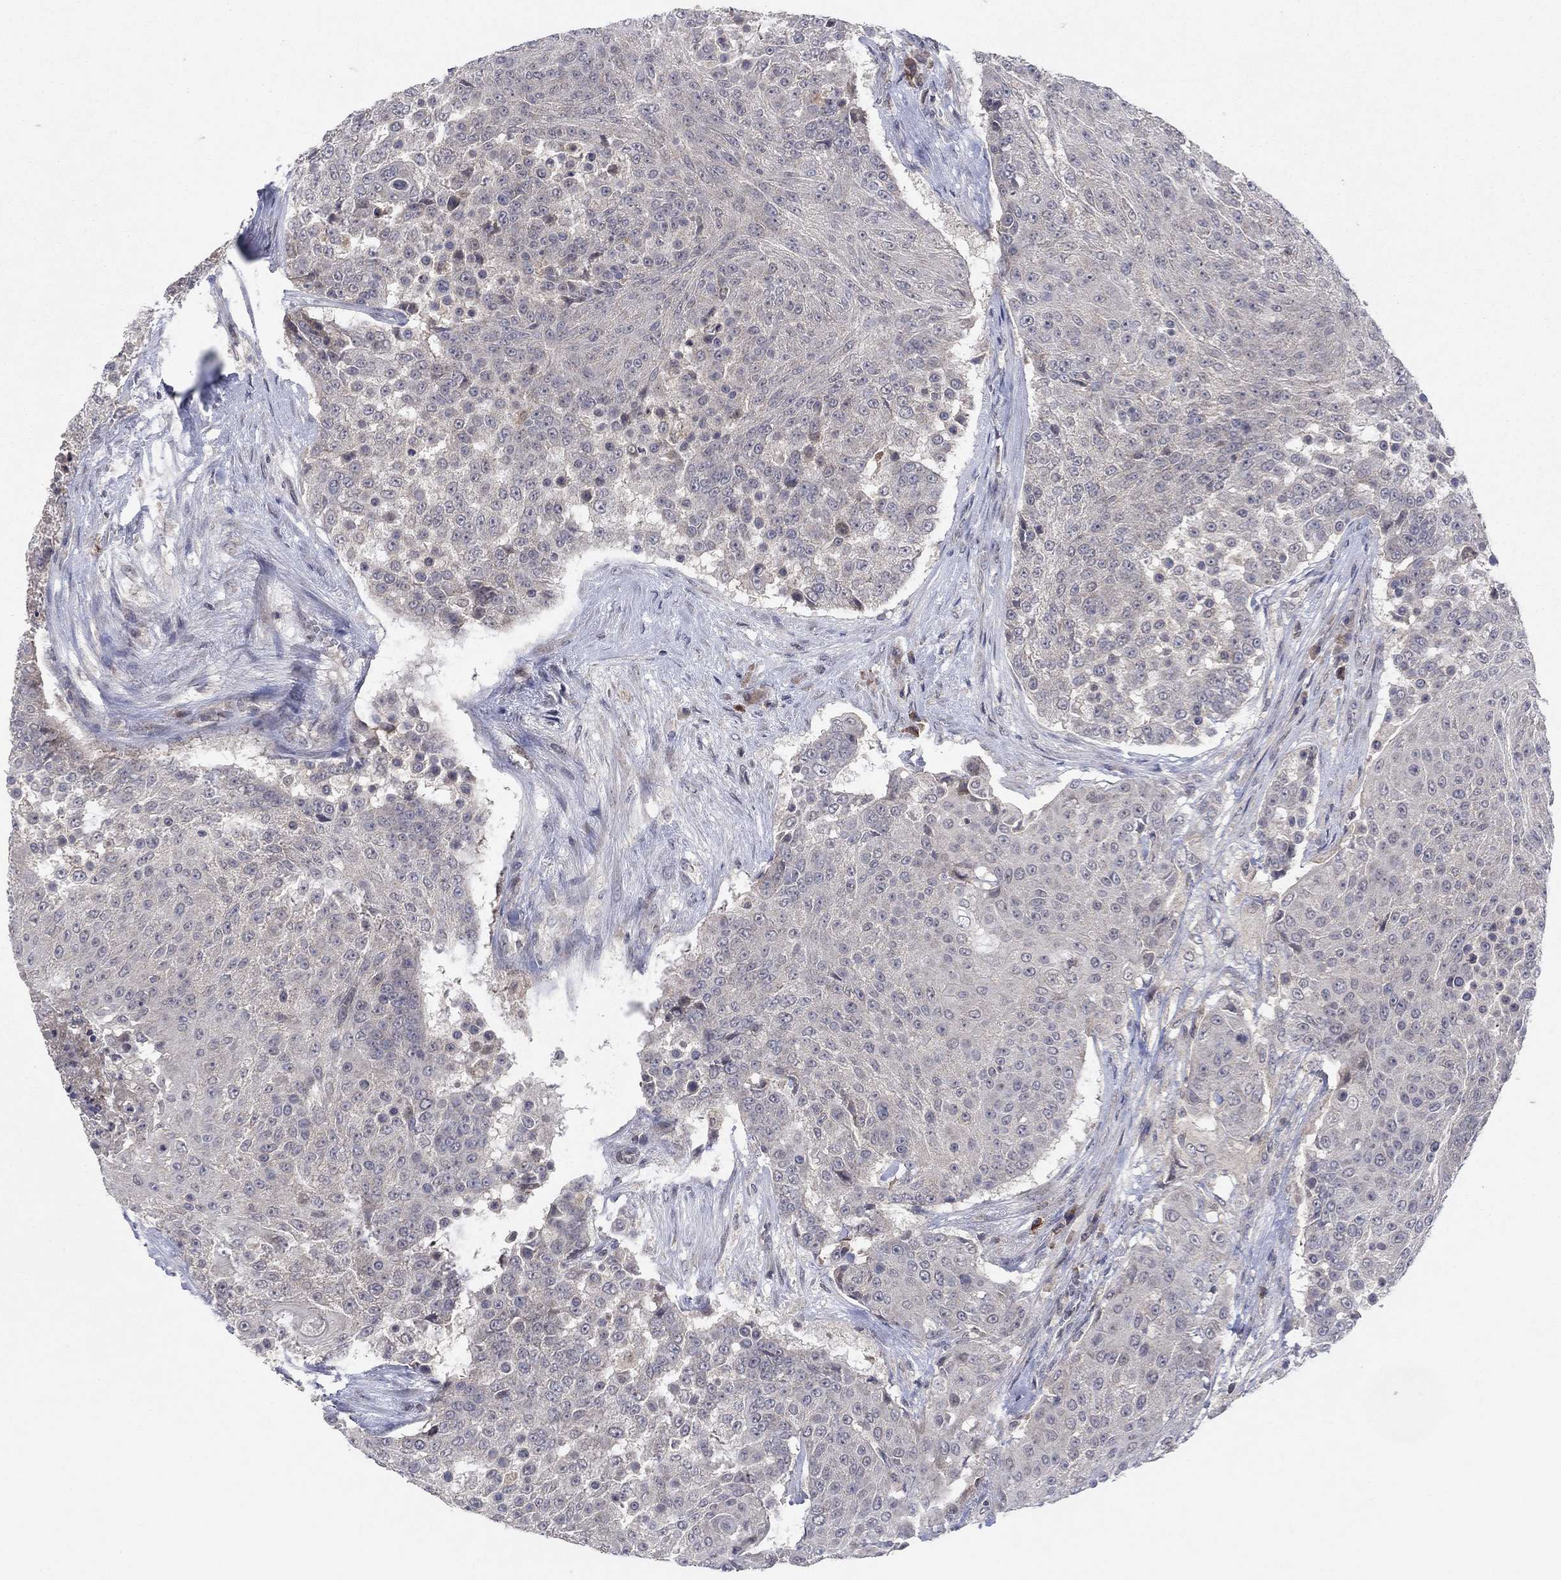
{"staining": {"intensity": "negative", "quantity": "none", "location": "none"}, "tissue": "urothelial cancer", "cell_type": "Tumor cells", "image_type": "cancer", "snomed": [{"axis": "morphology", "description": "Urothelial carcinoma, High grade"}, {"axis": "topography", "description": "Urinary bladder"}], "caption": "High power microscopy micrograph of an immunohistochemistry image of high-grade urothelial carcinoma, revealing no significant positivity in tumor cells.", "gene": "IL4", "patient": {"sex": "female", "age": 63}}